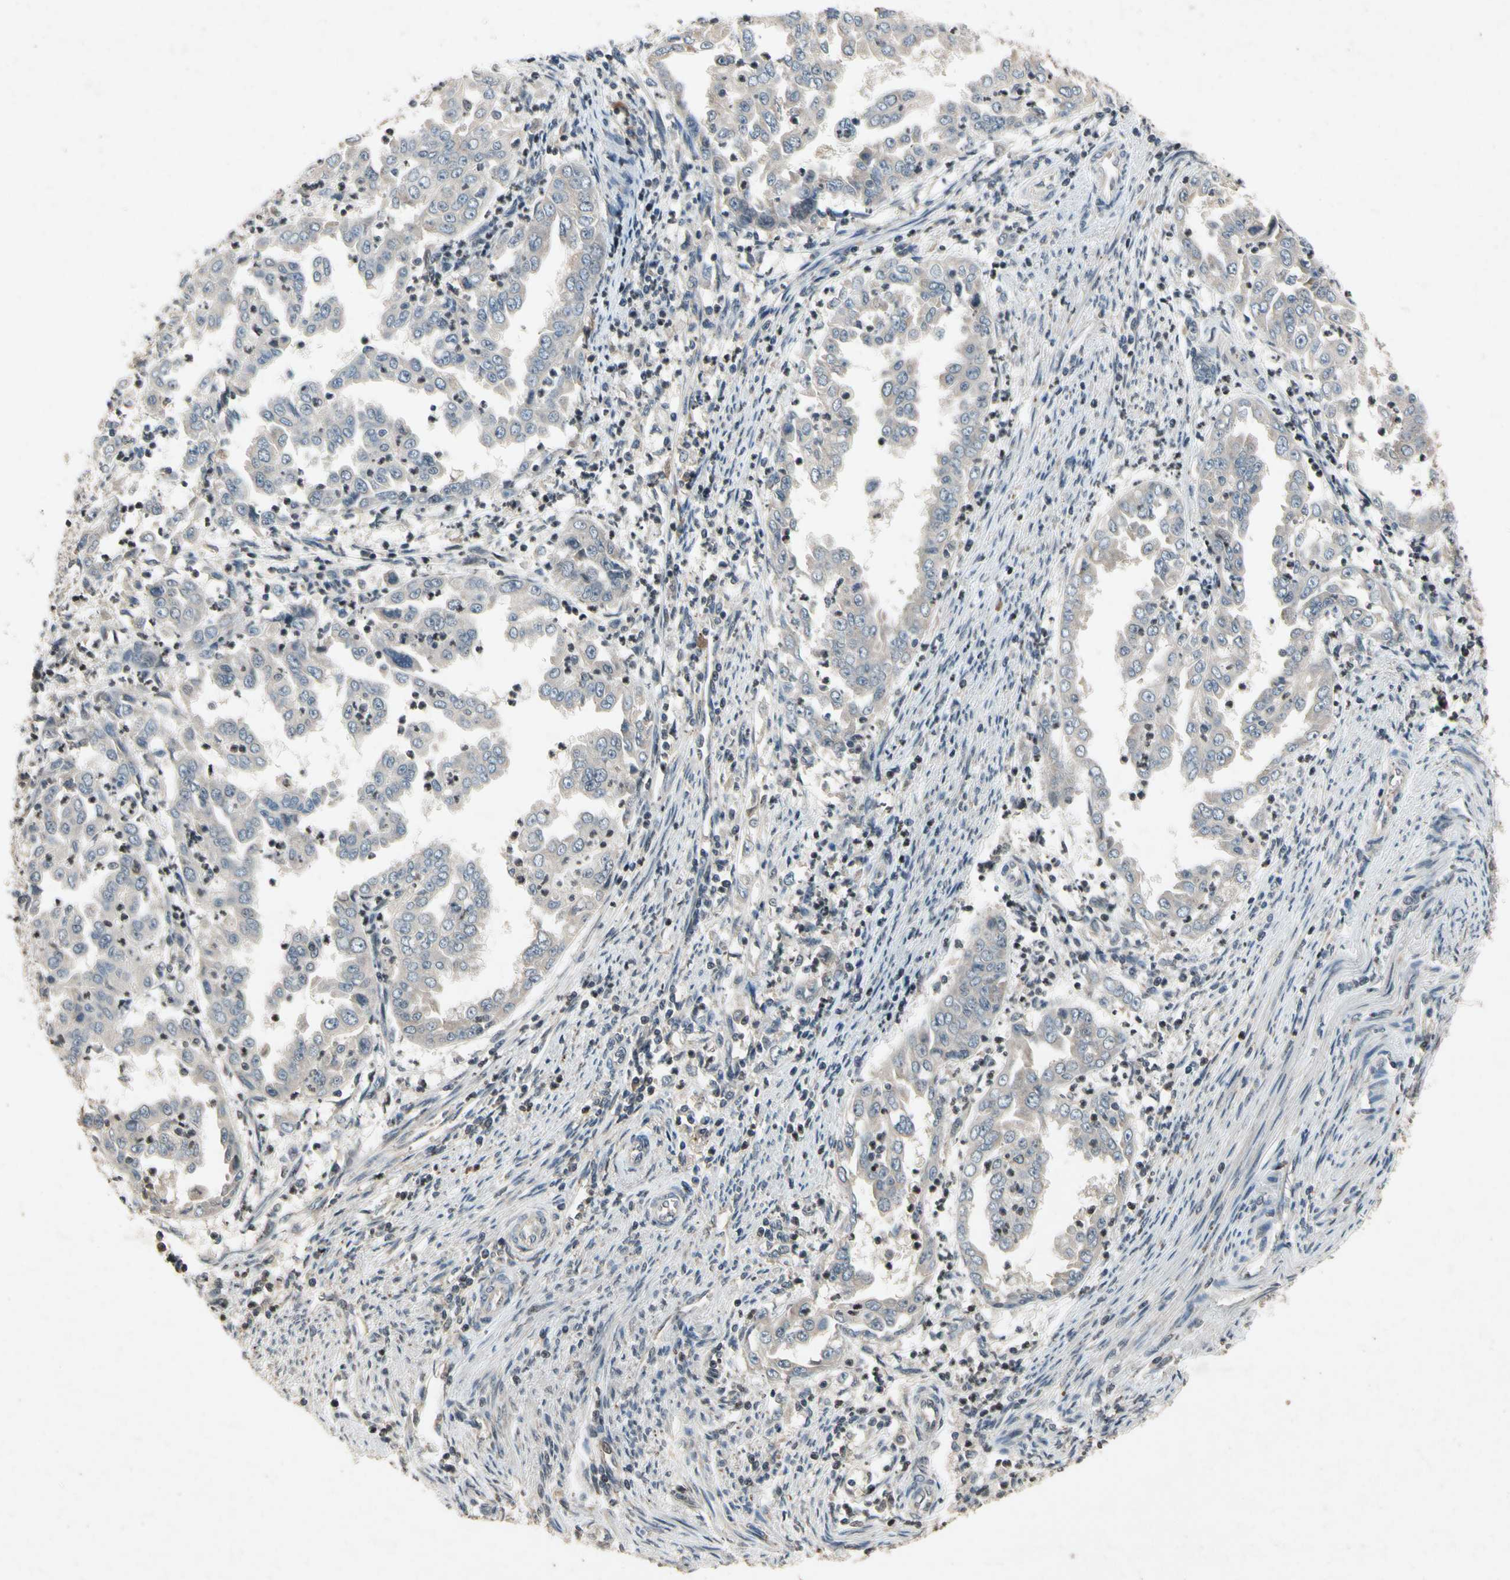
{"staining": {"intensity": "weak", "quantity": "25%-75%", "location": "cytoplasmic/membranous"}, "tissue": "endometrial cancer", "cell_type": "Tumor cells", "image_type": "cancer", "snomed": [{"axis": "morphology", "description": "Adenocarcinoma, NOS"}, {"axis": "topography", "description": "Endometrium"}], "caption": "Immunohistochemistry histopathology image of human endometrial cancer (adenocarcinoma) stained for a protein (brown), which demonstrates low levels of weak cytoplasmic/membranous expression in approximately 25%-75% of tumor cells.", "gene": "DPY19L3", "patient": {"sex": "female", "age": 85}}